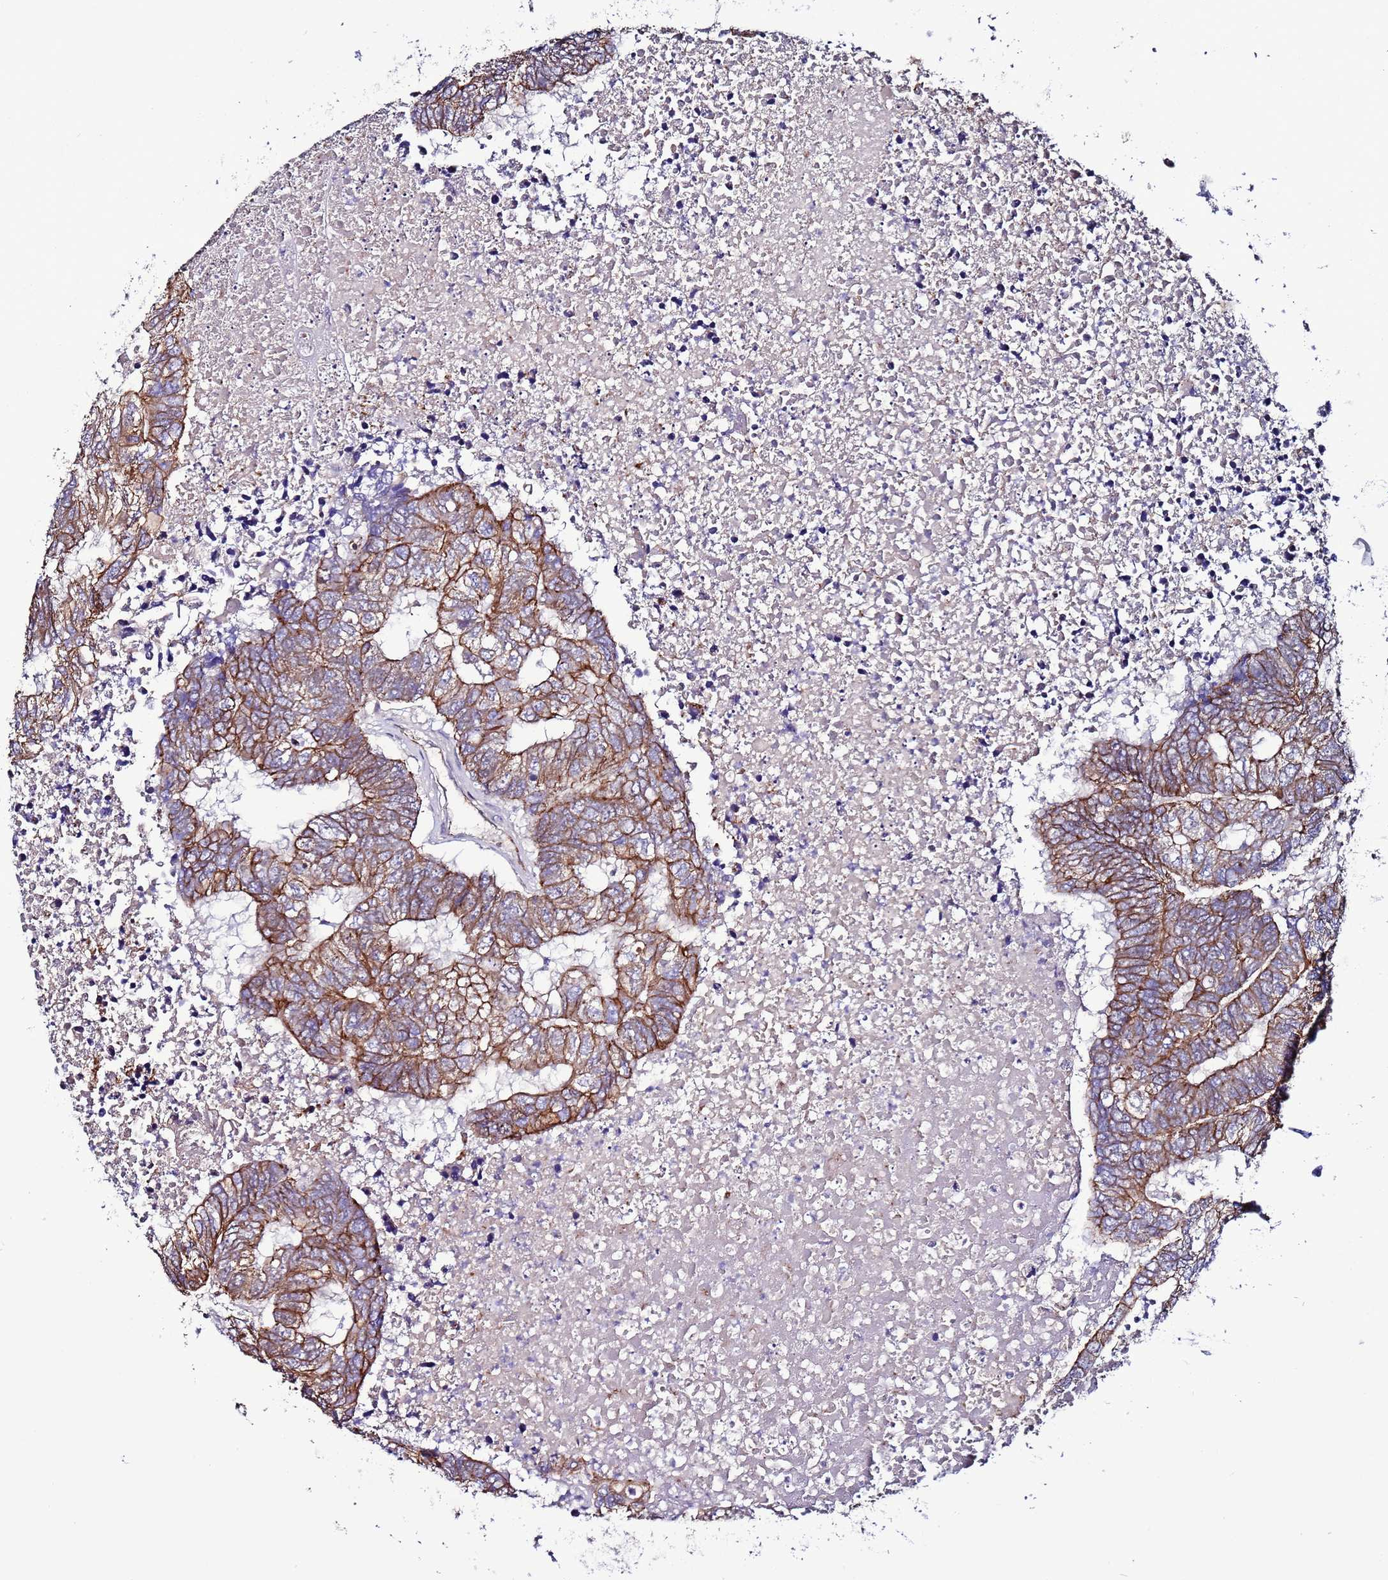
{"staining": {"intensity": "moderate", "quantity": ">75%", "location": "cytoplasmic/membranous"}, "tissue": "colorectal cancer", "cell_type": "Tumor cells", "image_type": "cancer", "snomed": [{"axis": "morphology", "description": "Adenocarcinoma, NOS"}, {"axis": "topography", "description": "Colon"}], "caption": "Moderate cytoplasmic/membranous protein expression is identified in about >75% of tumor cells in adenocarcinoma (colorectal).", "gene": "TENM3", "patient": {"sex": "female", "age": 48}}